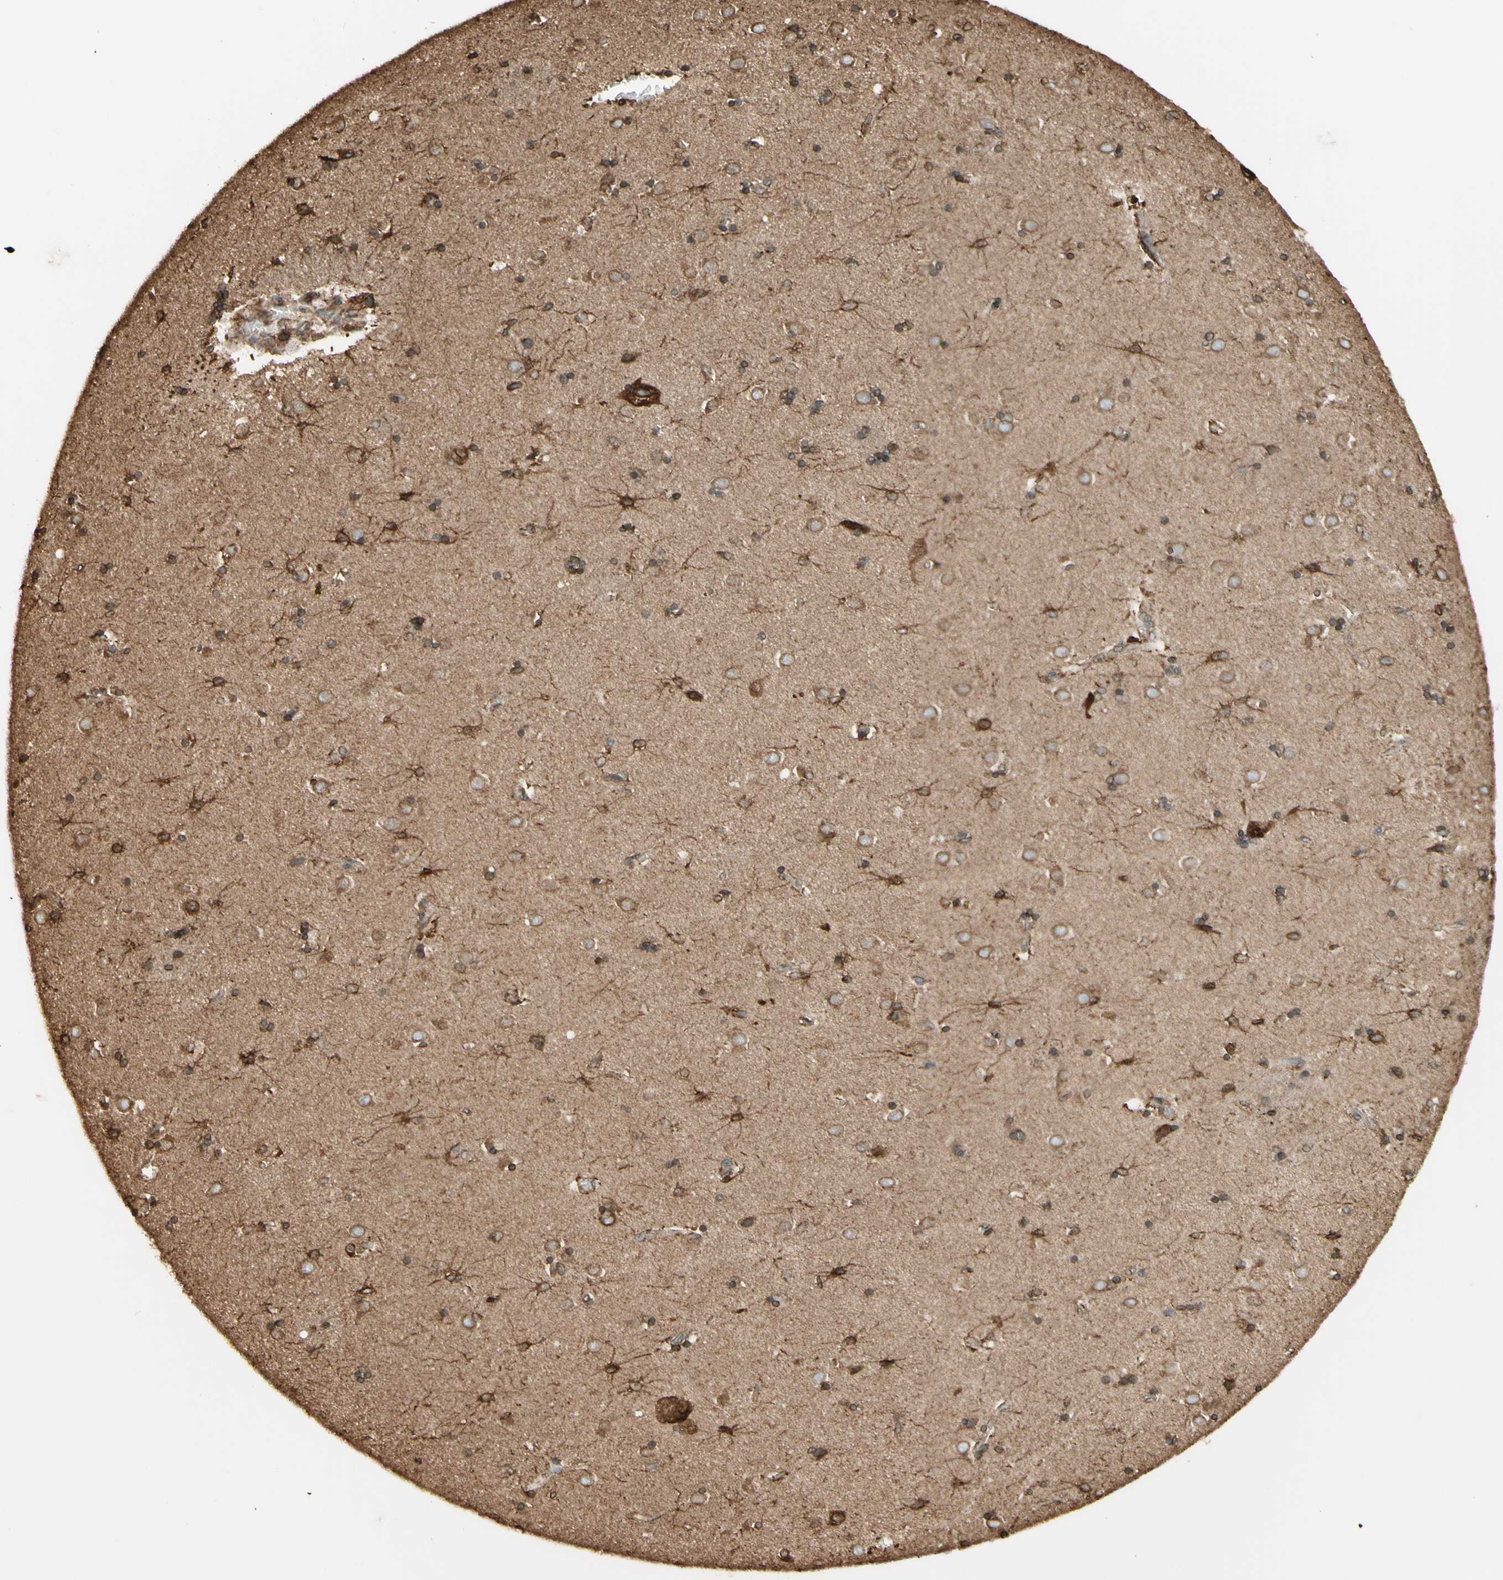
{"staining": {"intensity": "moderate", "quantity": ">75%", "location": "cytoplasmic/membranous"}, "tissue": "caudate", "cell_type": "Glial cells", "image_type": "normal", "snomed": [{"axis": "morphology", "description": "Normal tissue, NOS"}, {"axis": "topography", "description": "Lateral ventricle wall"}], "caption": "A histopathology image of caudate stained for a protein shows moderate cytoplasmic/membranous brown staining in glial cells.", "gene": "CANX", "patient": {"sex": "female", "age": 54}}